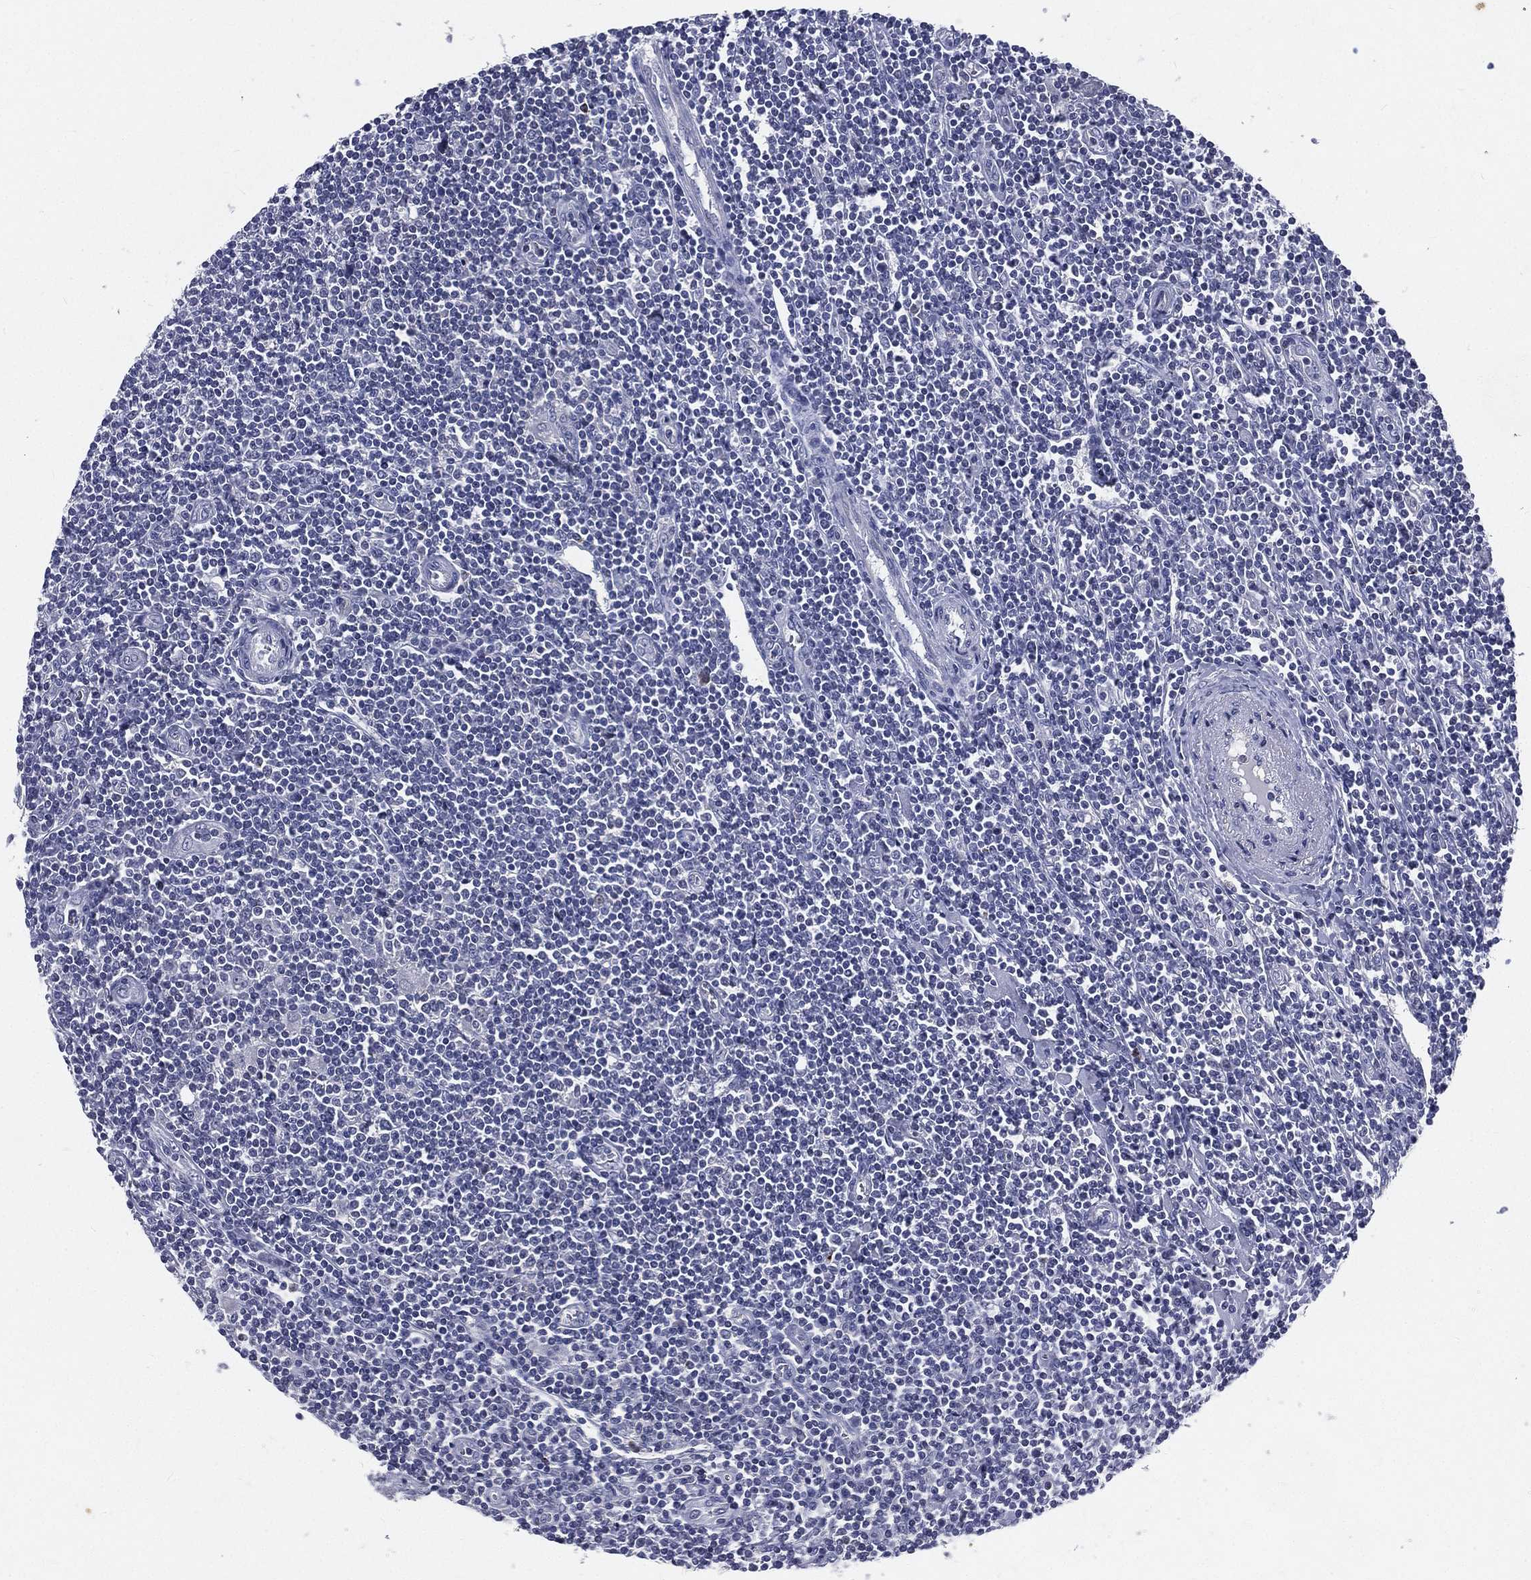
{"staining": {"intensity": "negative", "quantity": "none", "location": "none"}, "tissue": "lymphoma", "cell_type": "Tumor cells", "image_type": "cancer", "snomed": [{"axis": "morphology", "description": "Hodgkin's disease, NOS"}, {"axis": "topography", "description": "Lymph node"}], "caption": "High power microscopy histopathology image of an IHC histopathology image of Hodgkin's disease, revealing no significant staining in tumor cells. The staining was performed using DAB to visualize the protein expression in brown, while the nuclei were stained in blue with hematoxylin (Magnification: 20x).", "gene": "IFT27", "patient": {"sex": "male", "age": 40}}